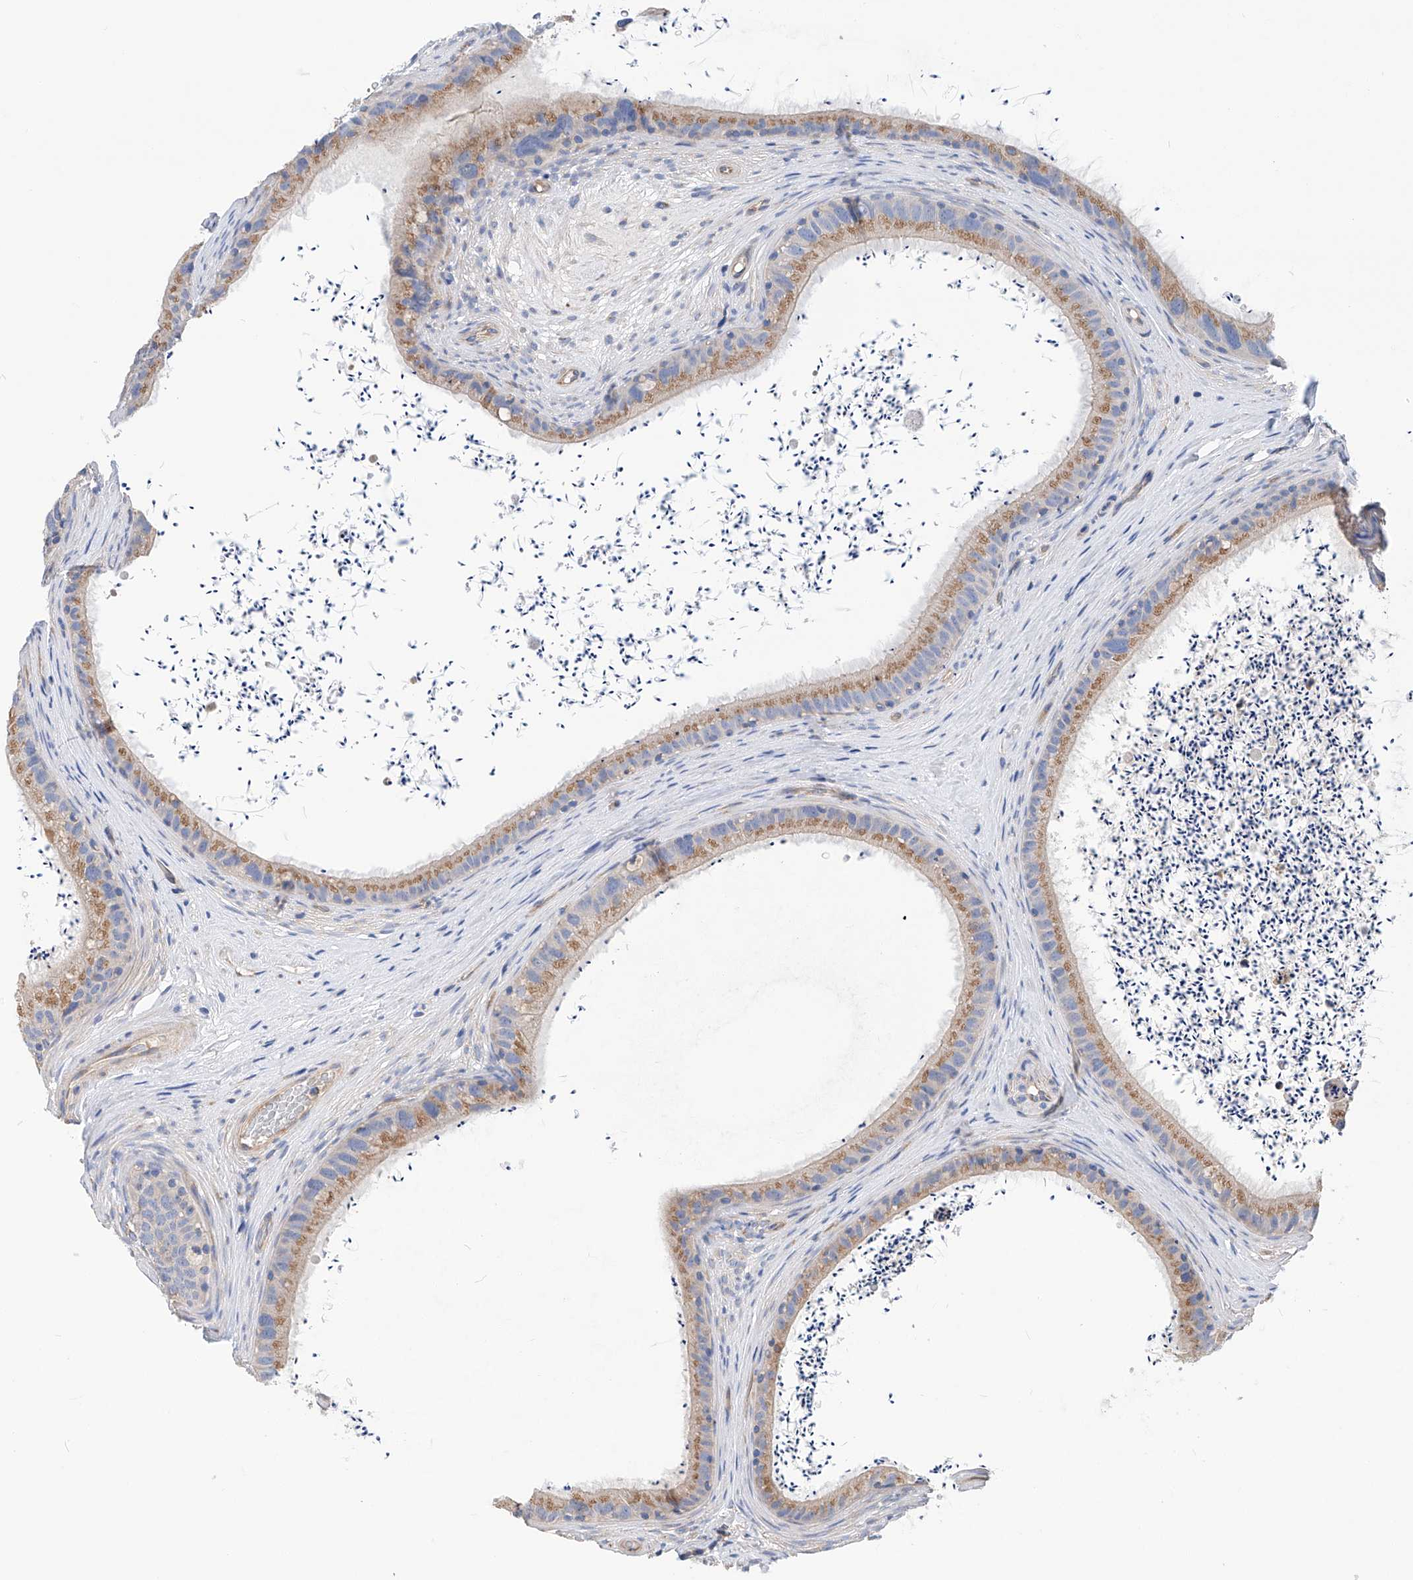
{"staining": {"intensity": "moderate", "quantity": ">75%", "location": "cytoplasmic/membranous"}, "tissue": "epididymis", "cell_type": "Glandular cells", "image_type": "normal", "snomed": [{"axis": "morphology", "description": "Normal tissue, NOS"}, {"axis": "topography", "description": "Epididymis, spermatic cord, NOS"}], "caption": "Immunohistochemical staining of benign human epididymis exhibits >75% levels of moderate cytoplasmic/membranous protein staining in approximately >75% of glandular cells. The protein of interest is shown in brown color, while the nuclei are stained blue.", "gene": "SLC22A7", "patient": {"sex": "male", "age": 50}}